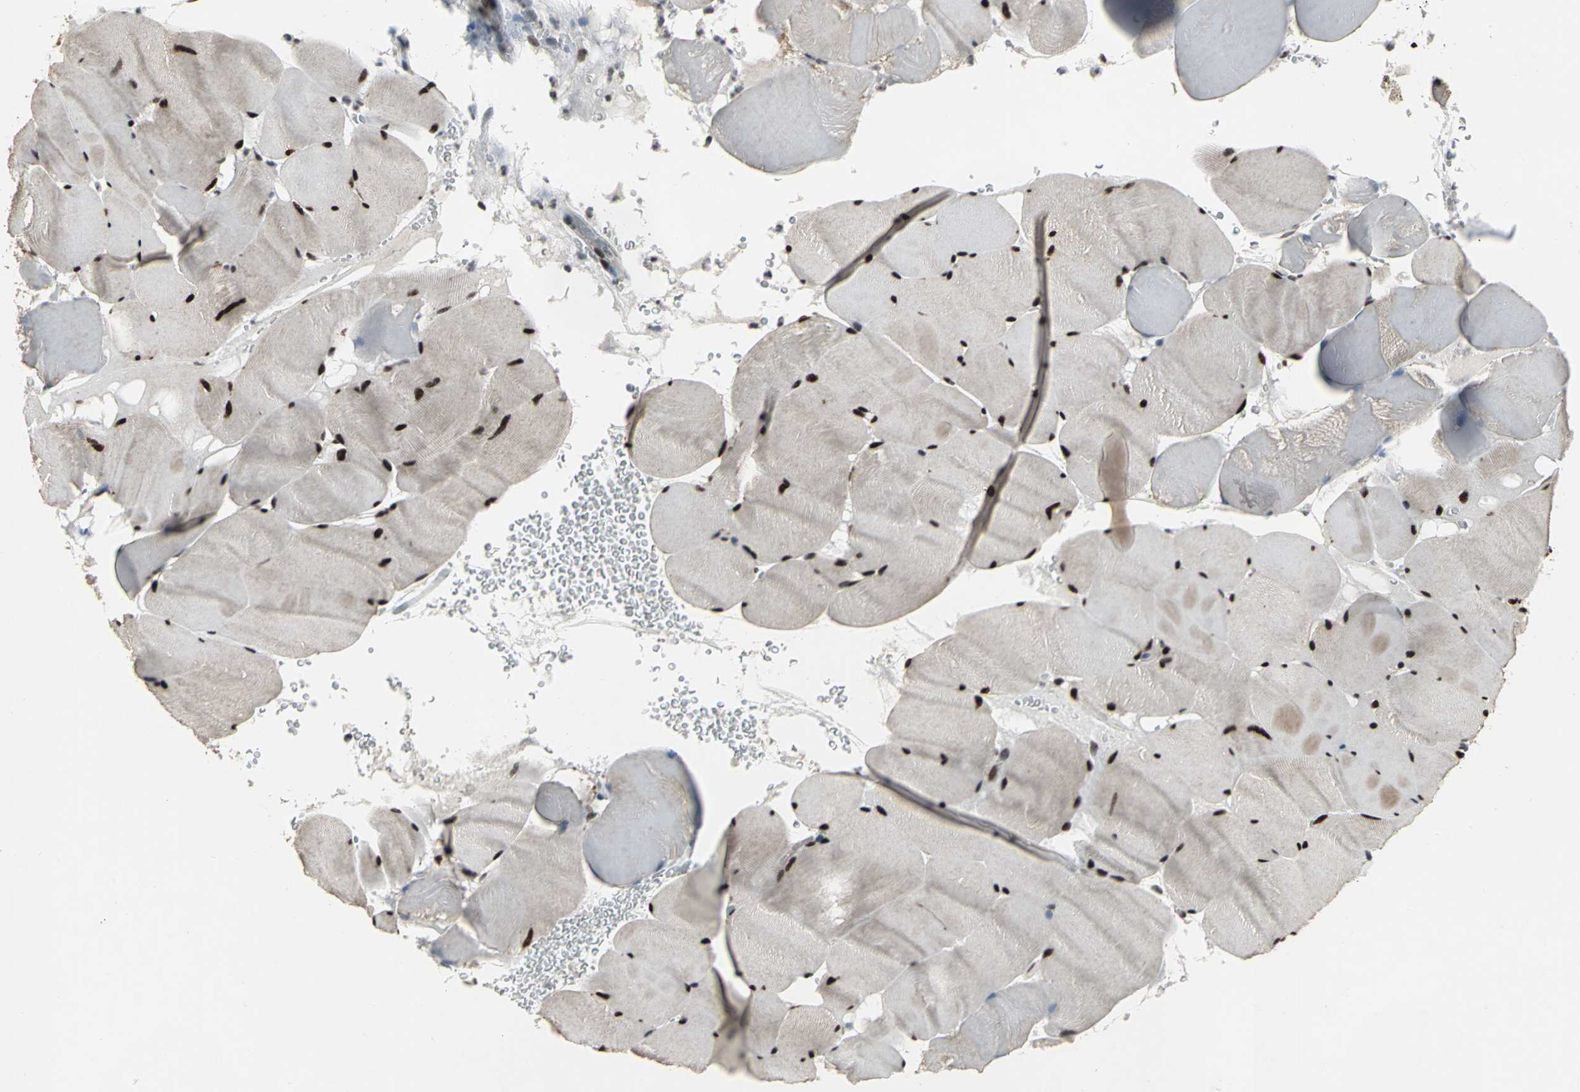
{"staining": {"intensity": "strong", "quantity": ">75%", "location": "nuclear"}, "tissue": "skeletal muscle", "cell_type": "Myocytes", "image_type": "normal", "snomed": [{"axis": "morphology", "description": "Normal tissue, NOS"}, {"axis": "topography", "description": "Skeletal muscle"}], "caption": "An IHC histopathology image of unremarkable tissue is shown. Protein staining in brown shows strong nuclear positivity in skeletal muscle within myocytes. Using DAB (brown) and hematoxylin (blue) stains, captured at high magnification using brightfield microscopy.", "gene": "SRF", "patient": {"sex": "male", "age": 62}}